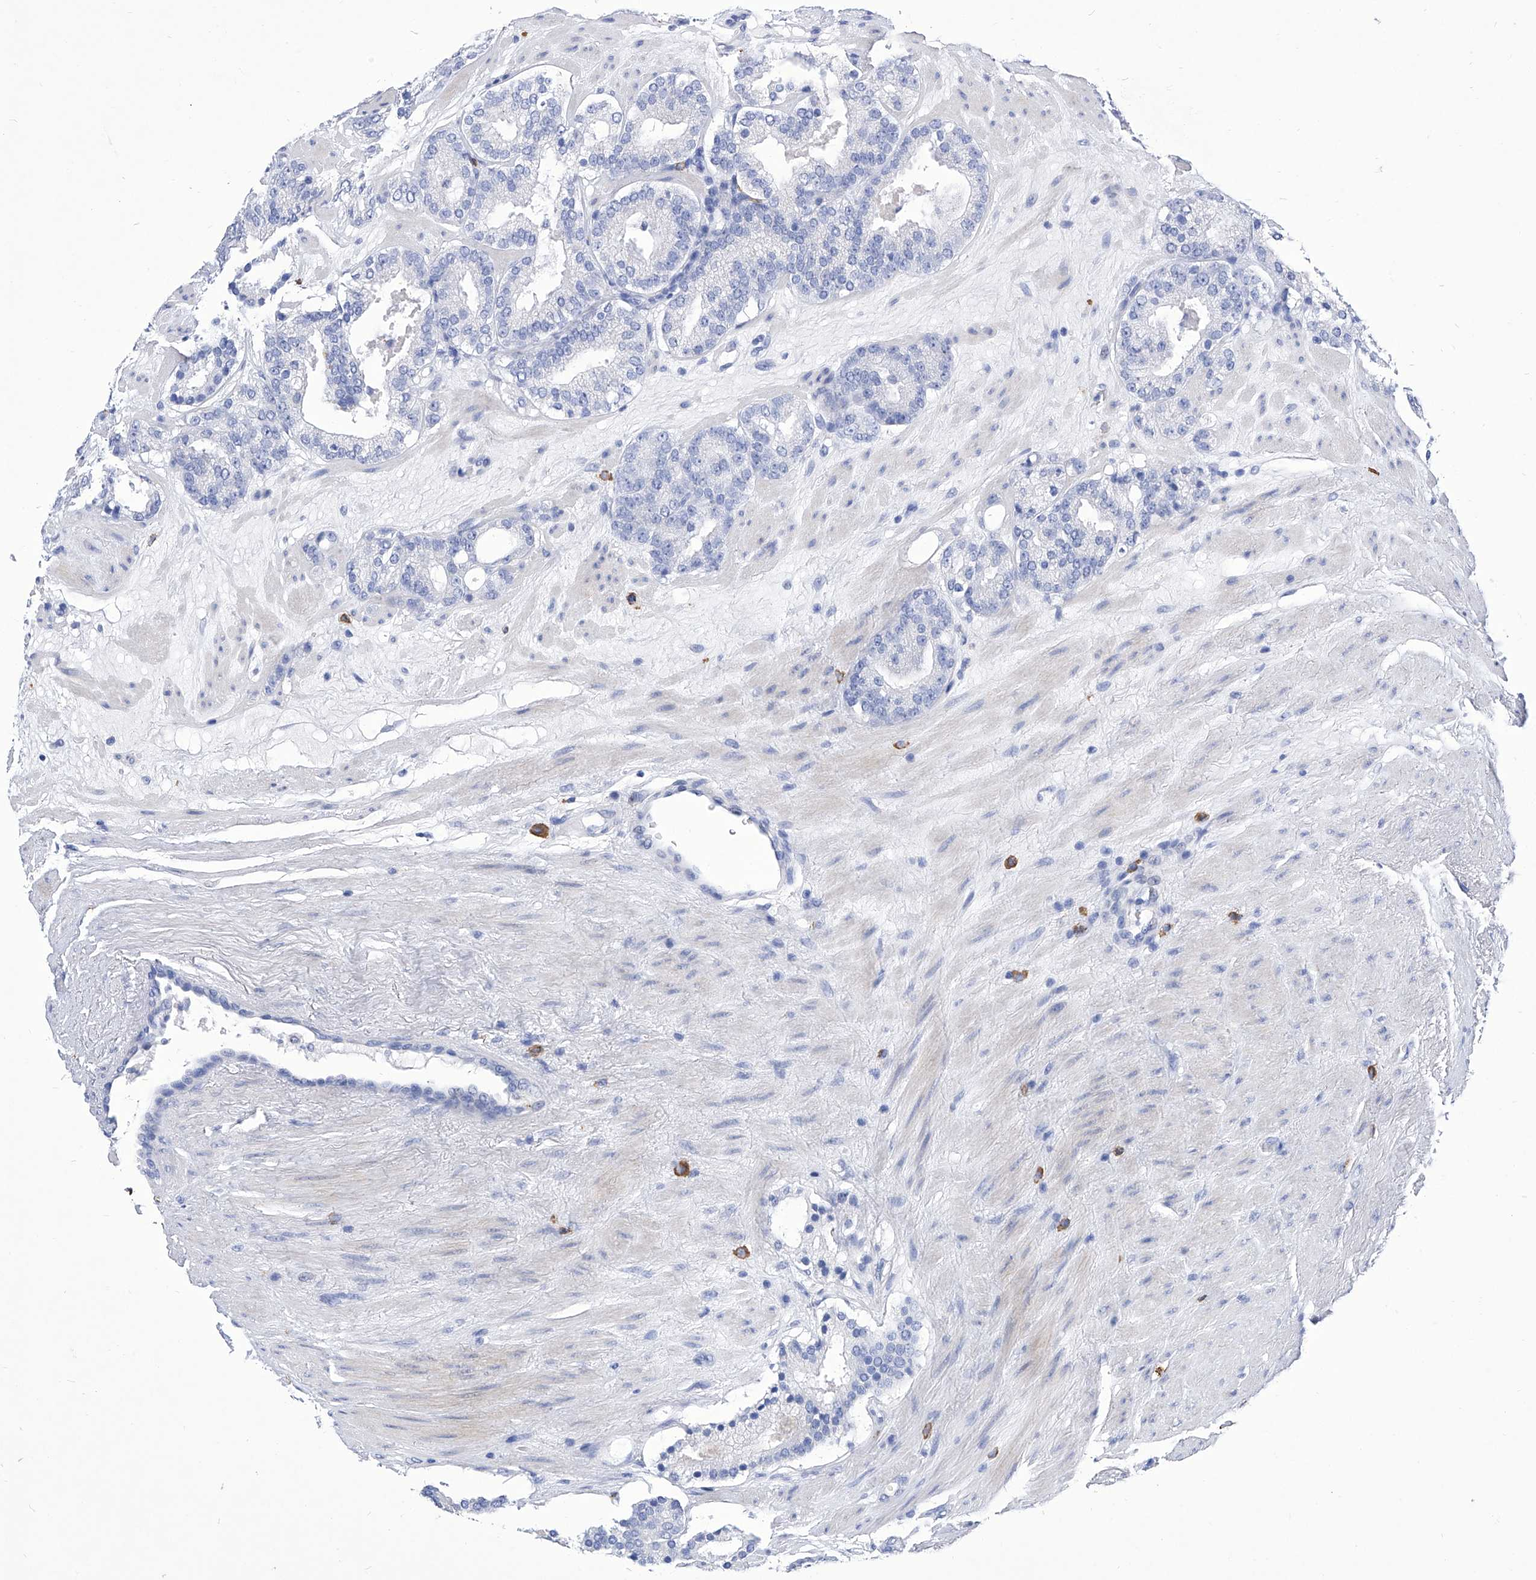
{"staining": {"intensity": "negative", "quantity": "none", "location": "none"}, "tissue": "prostate cancer", "cell_type": "Tumor cells", "image_type": "cancer", "snomed": [{"axis": "morphology", "description": "Adenocarcinoma, Low grade"}, {"axis": "topography", "description": "Prostate"}], "caption": "DAB immunohistochemical staining of human prostate adenocarcinoma (low-grade) reveals no significant staining in tumor cells.", "gene": "IFNL2", "patient": {"sex": "male", "age": 69}}